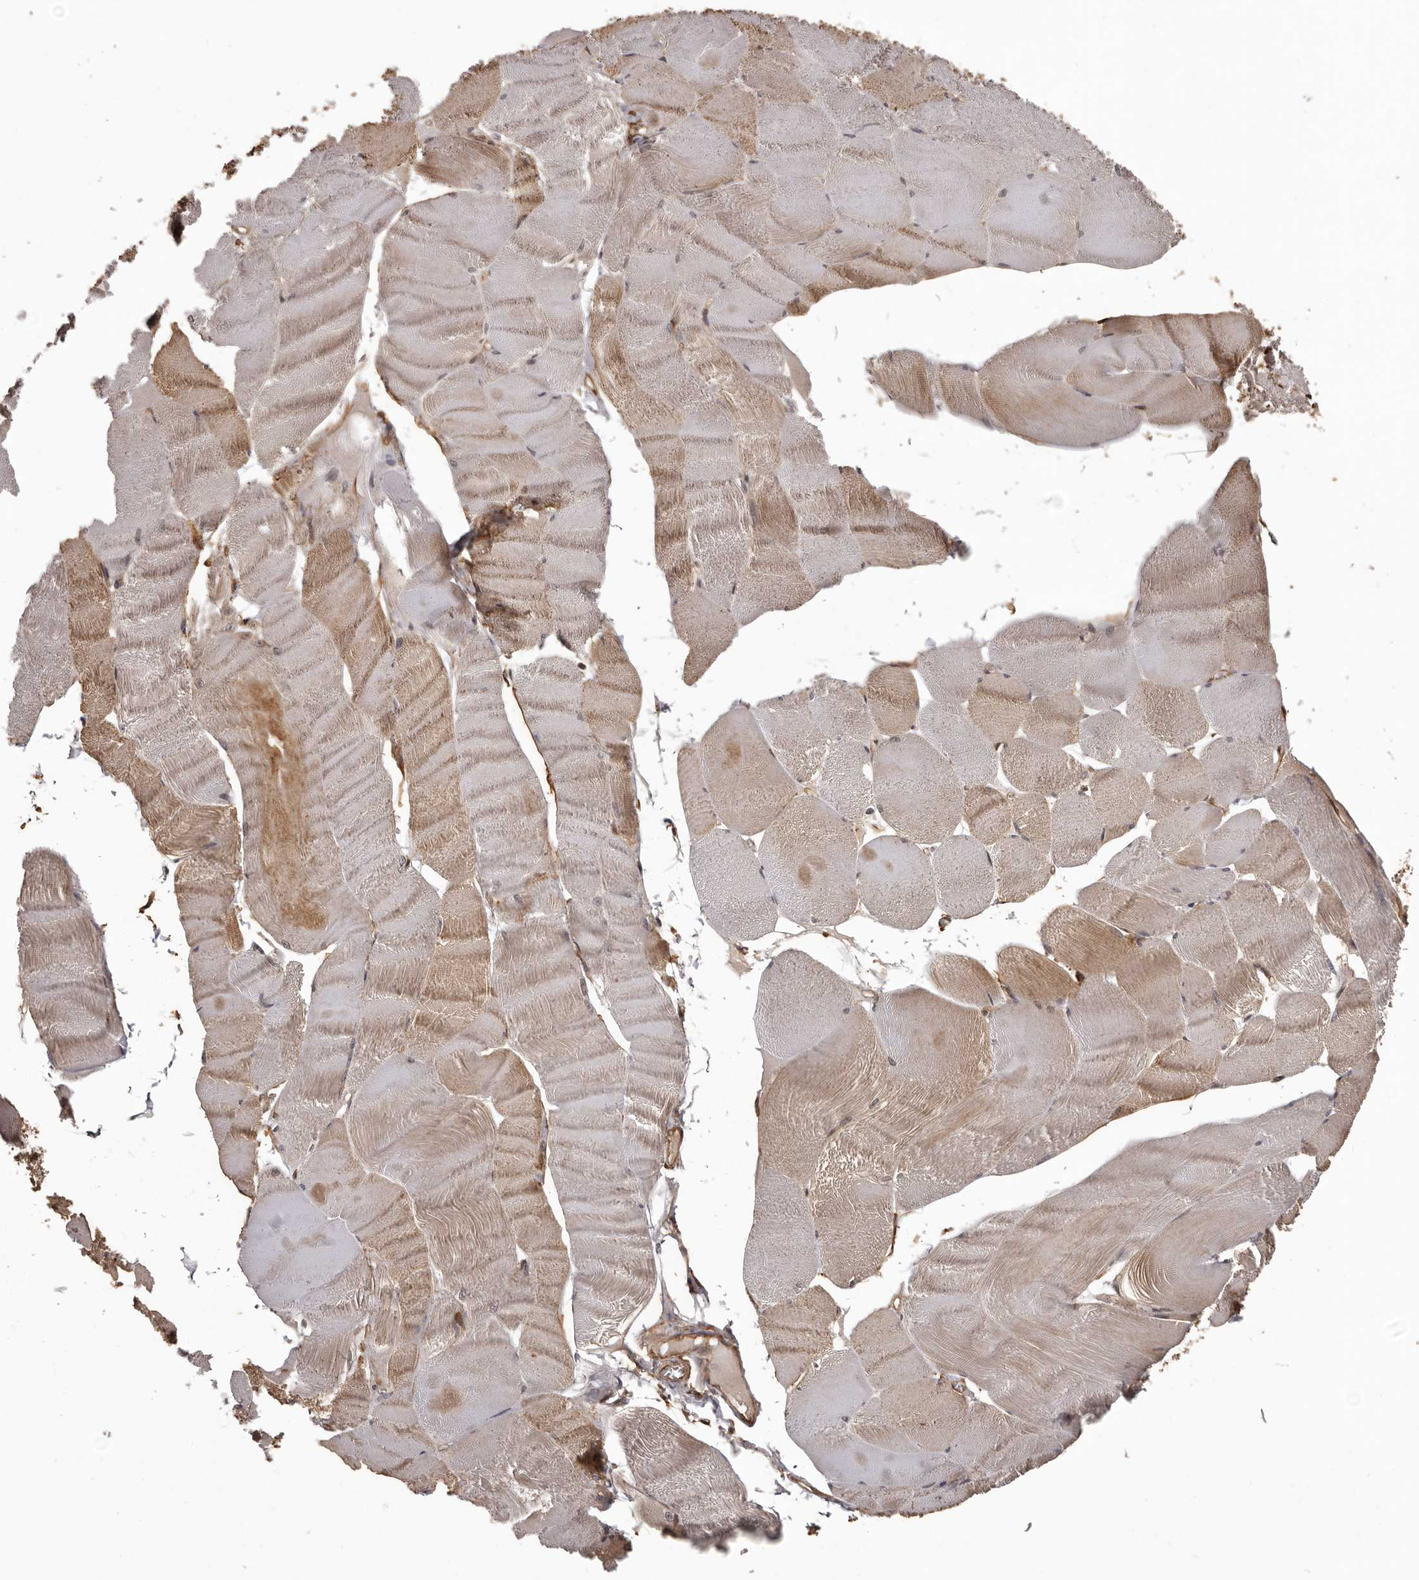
{"staining": {"intensity": "moderate", "quantity": "25%-75%", "location": "cytoplasmic/membranous"}, "tissue": "skeletal muscle", "cell_type": "Myocytes", "image_type": "normal", "snomed": [{"axis": "morphology", "description": "Normal tissue, NOS"}, {"axis": "morphology", "description": "Basal cell carcinoma"}, {"axis": "topography", "description": "Skeletal muscle"}], "caption": "A micrograph of human skeletal muscle stained for a protein displays moderate cytoplasmic/membranous brown staining in myocytes. (DAB (3,3'-diaminobenzidine) IHC, brown staining for protein, blue staining for nuclei).", "gene": "SLITRK6", "patient": {"sex": "female", "age": 64}}